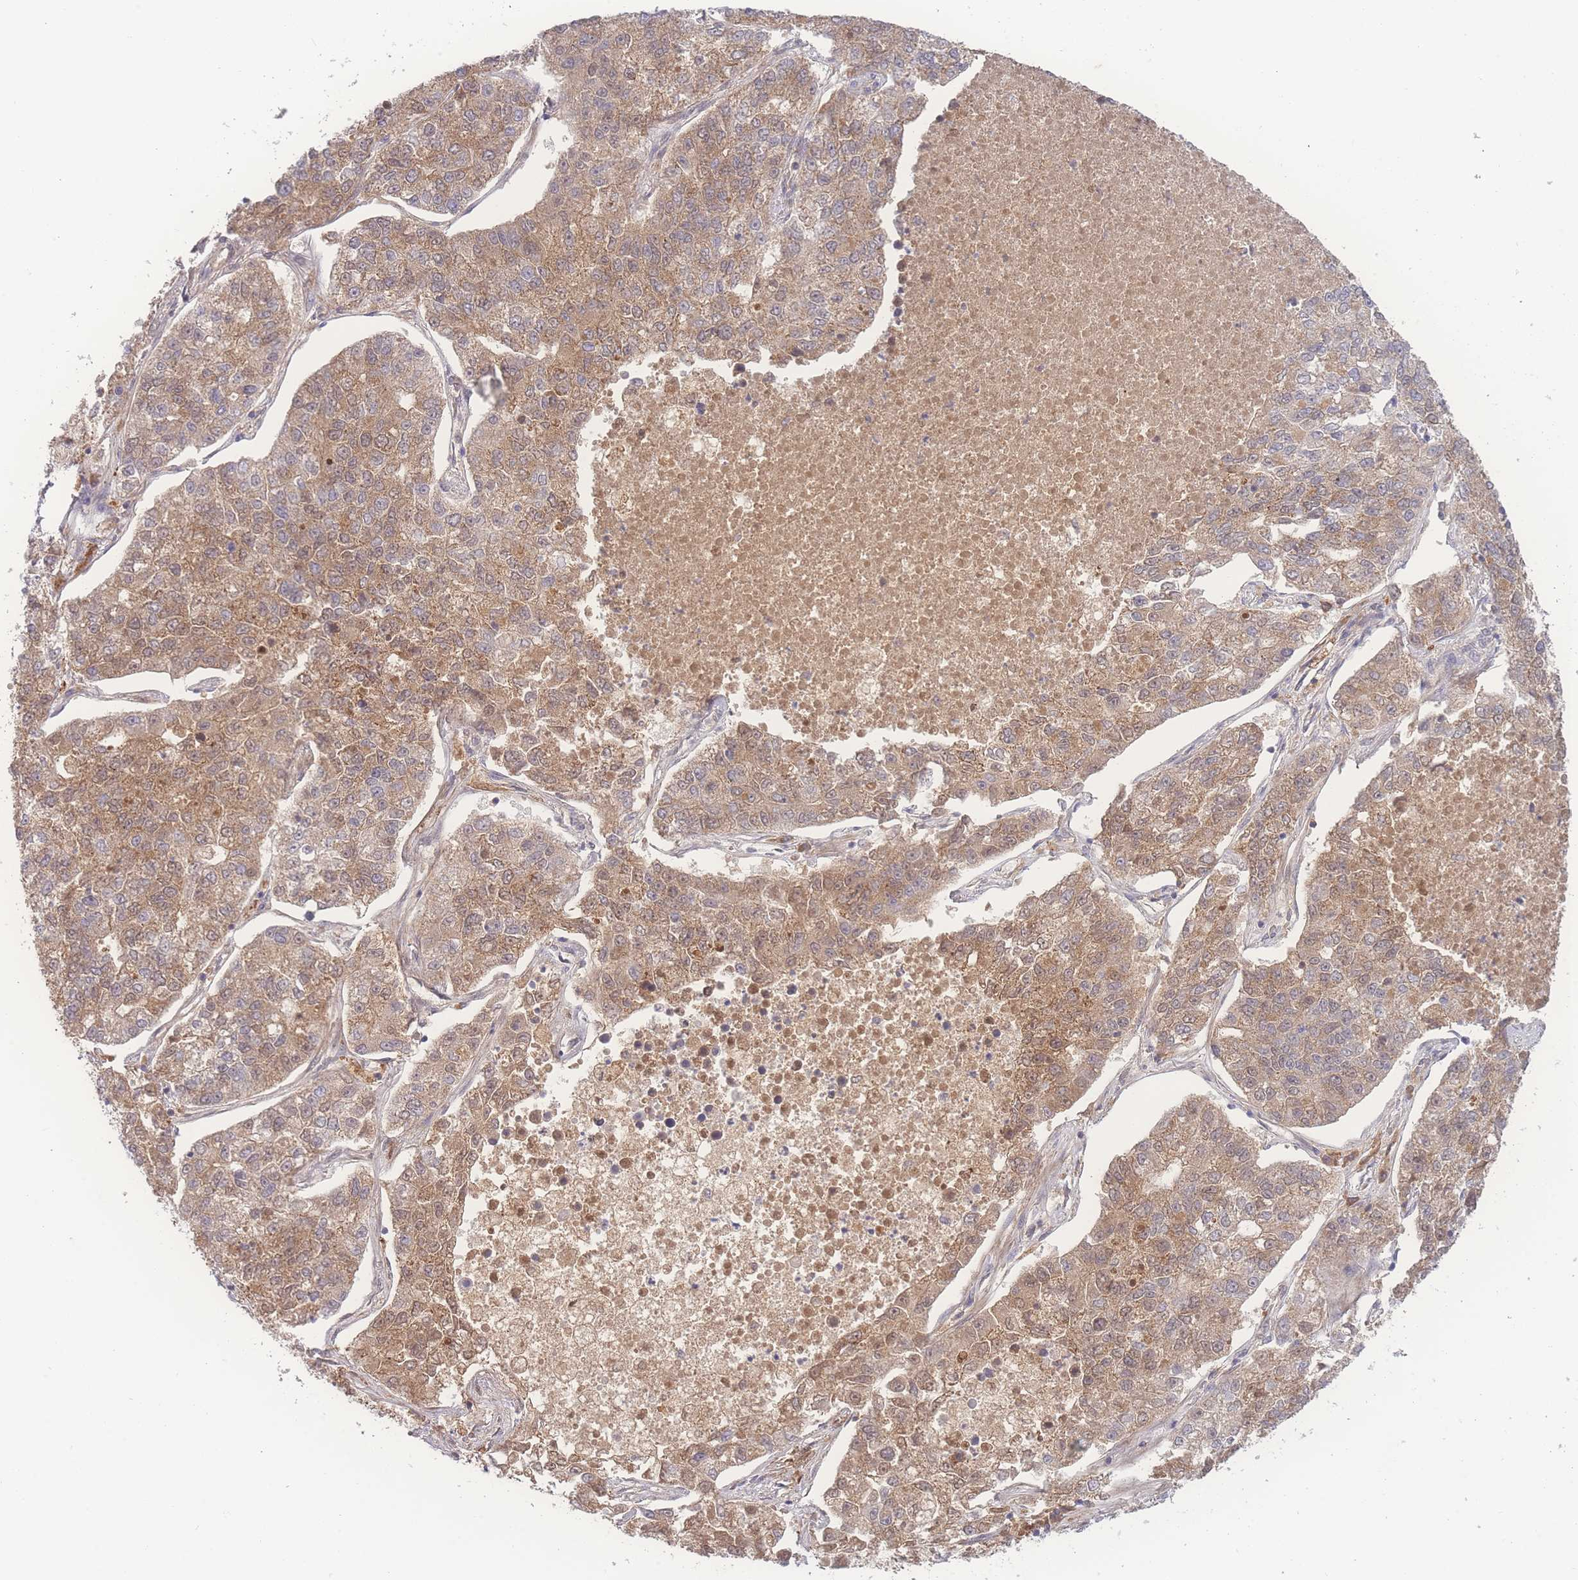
{"staining": {"intensity": "moderate", "quantity": ">75%", "location": "cytoplasmic/membranous"}, "tissue": "lung cancer", "cell_type": "Tumor cells", "image_type": "cancer", "snomed": [{"axis": "morphology", "description": "Adenocarcinoma, NOS"}, {"axis": "topography", "description": "Lung"}], "caption": "High-power microscopy captured an immunohistochemistry (IHC) micrograph of adenocarcinoma (lung), revealing moderate cytoplasmic/membranous expression in approximately >75% of tumor cells.", "gene": "RAVER1", "patient": {"sex": "male", "age": 49}}